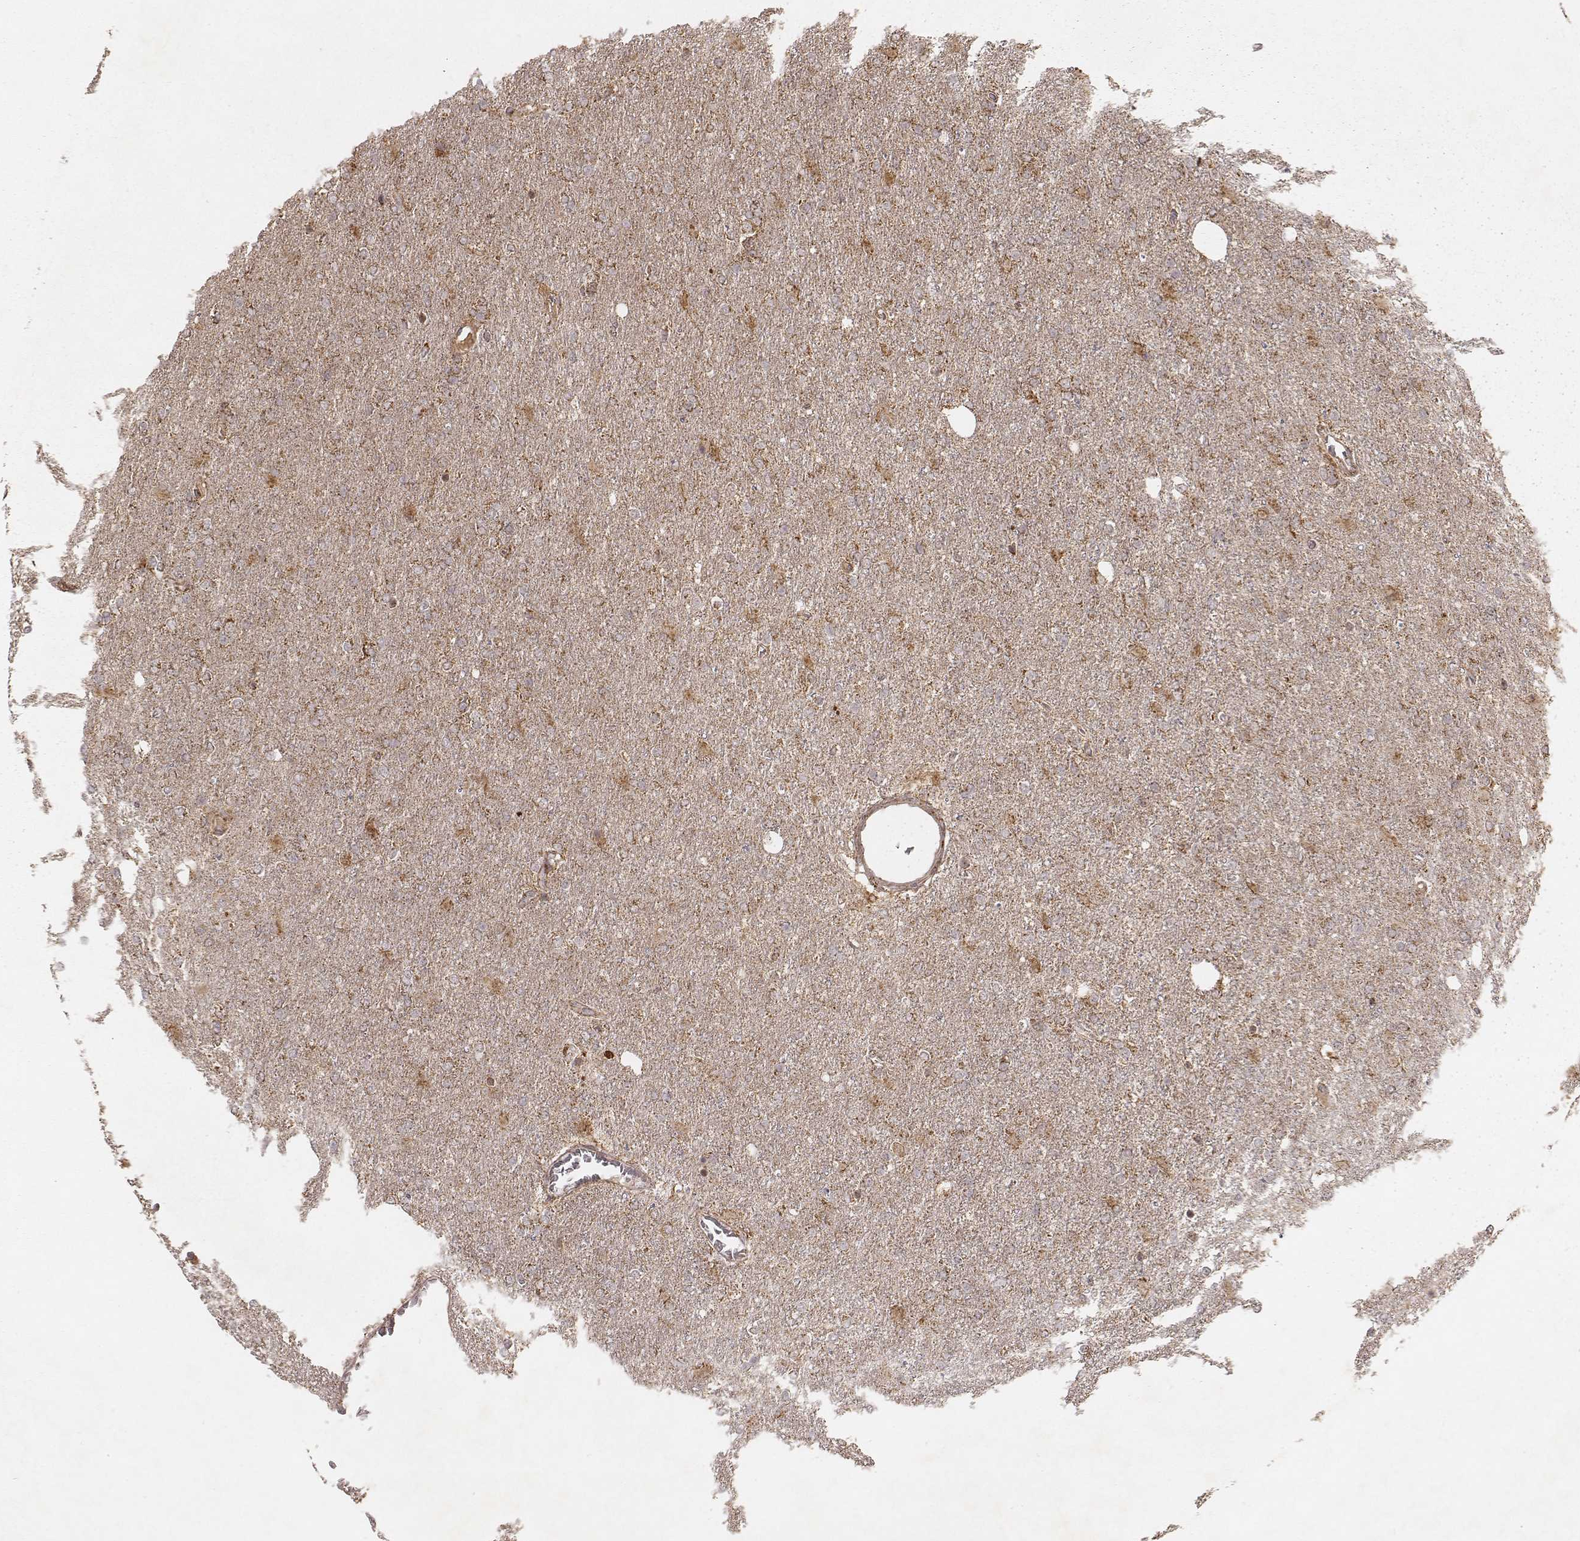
{"staining": {"intensity": "weak", "quantity": "25%-75%", "location": "cytoplasmic/membranous"}, "tissue": "glioma", "cell_type": "Tumor cells", "image_type": "cancer", "snomed": [{"axis": "morphology", "description": "Glioma, malignant, High grade"}, {"axis": "topography", "description": "Cerebral cortex"}], "caption": "Immunohistochemistry histopathology image of malignant high-grade glioma stained for a protein (brown), which displays low levels of weak cytoplasmic/membranous staining in about 25%-75% of tumor cells.", "gene": "NDUFA7", "patient": {"sex": "male", "age": 70}}